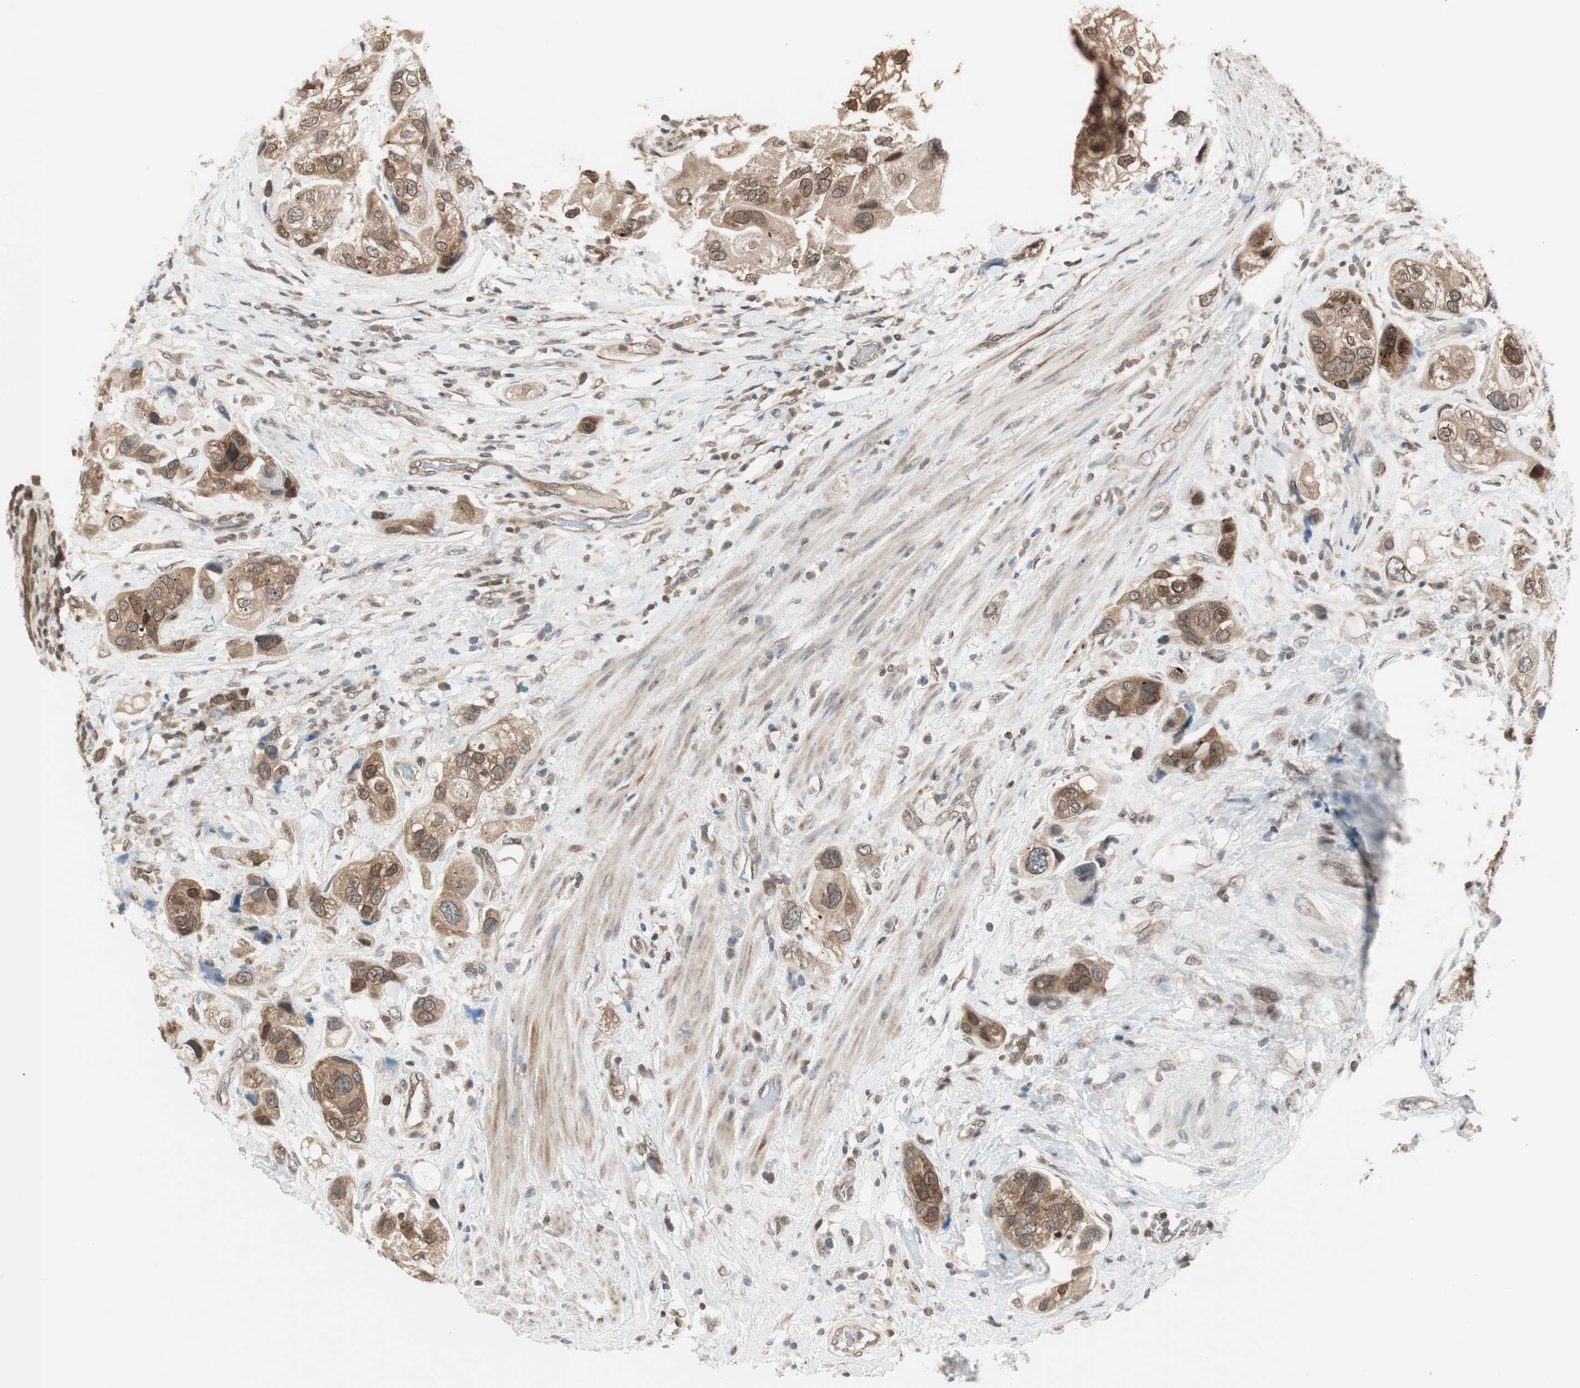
{"staining": {"intensity": "moderate", "quantity": ">75%", "location": "cytoplasmic/membranous,nuclear"}, "tissue": "urothelial cancer", "cell_type": "Tumor cells", "image_type": "cancer", "snomed": [{"axis": "morphology", "description": "Urothelial carcinoma, High grade"}, {"axis": "topography", "description": "Urinary bladder"}], "caption": "An image of human urothelial cancer stained for a protein displays moderate cytoplasmic/membranous and nuclear brown staining in tumor cells.", "gene": "UBE2I", "patient": {"sex": "female", "age": 64}}